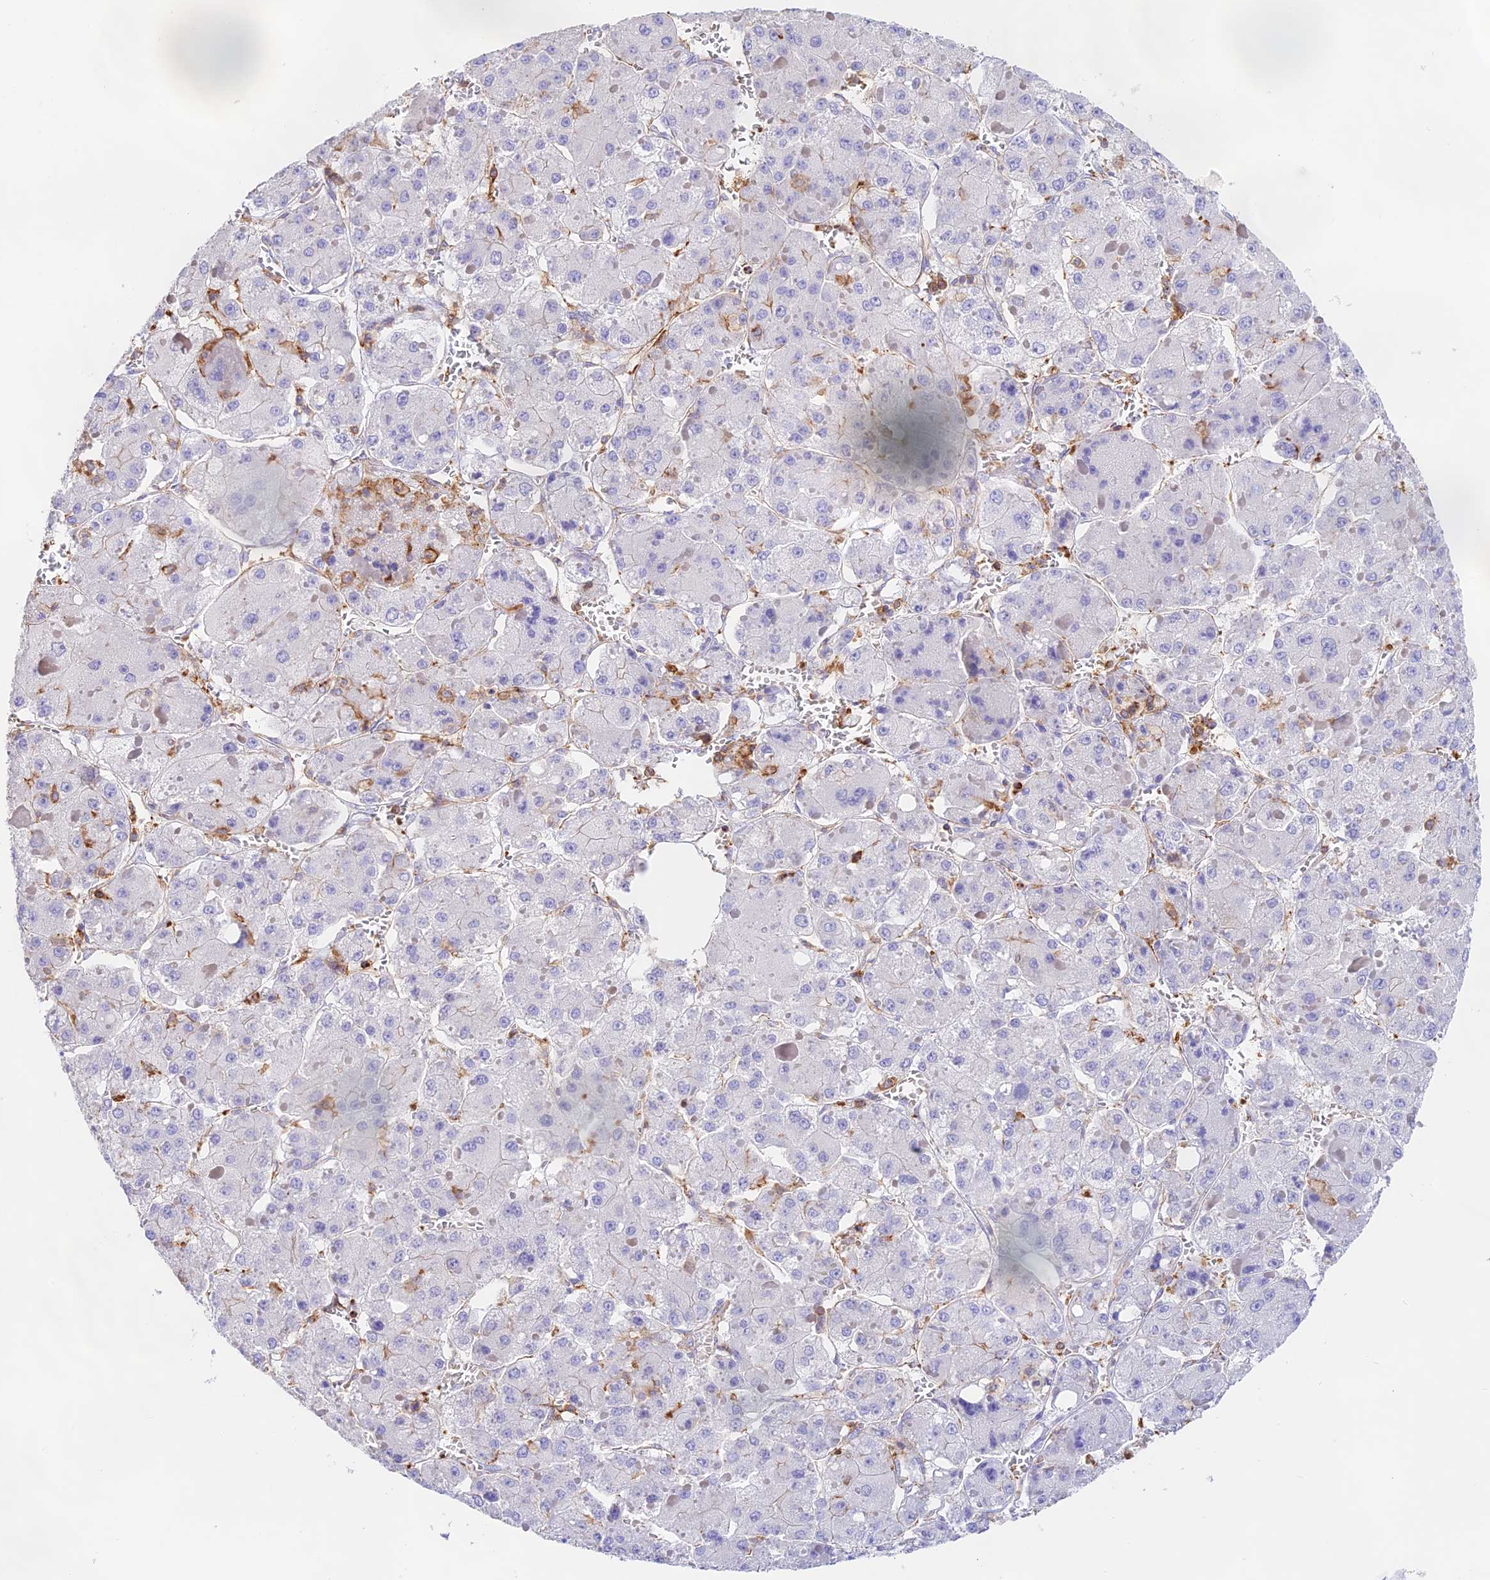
{"staining": {"intensity": "negative", "quantity": "none", "location": "none"}, "tissue": "liver cancer", "cell_type": "Tumor cells", "image_type": "cancer", "snomed": [{"axis": "morphology", "description": "Carcinoma, Hepatocellular, NOS"}, {"axis": "topography", "description": "Liver"}], "caption": "Image shows no significant protein staining in tumor cells of liver hepatocellular carcinoma.", "gene": "DENND1C", "patient": {"sex": "female", "age": 73}}